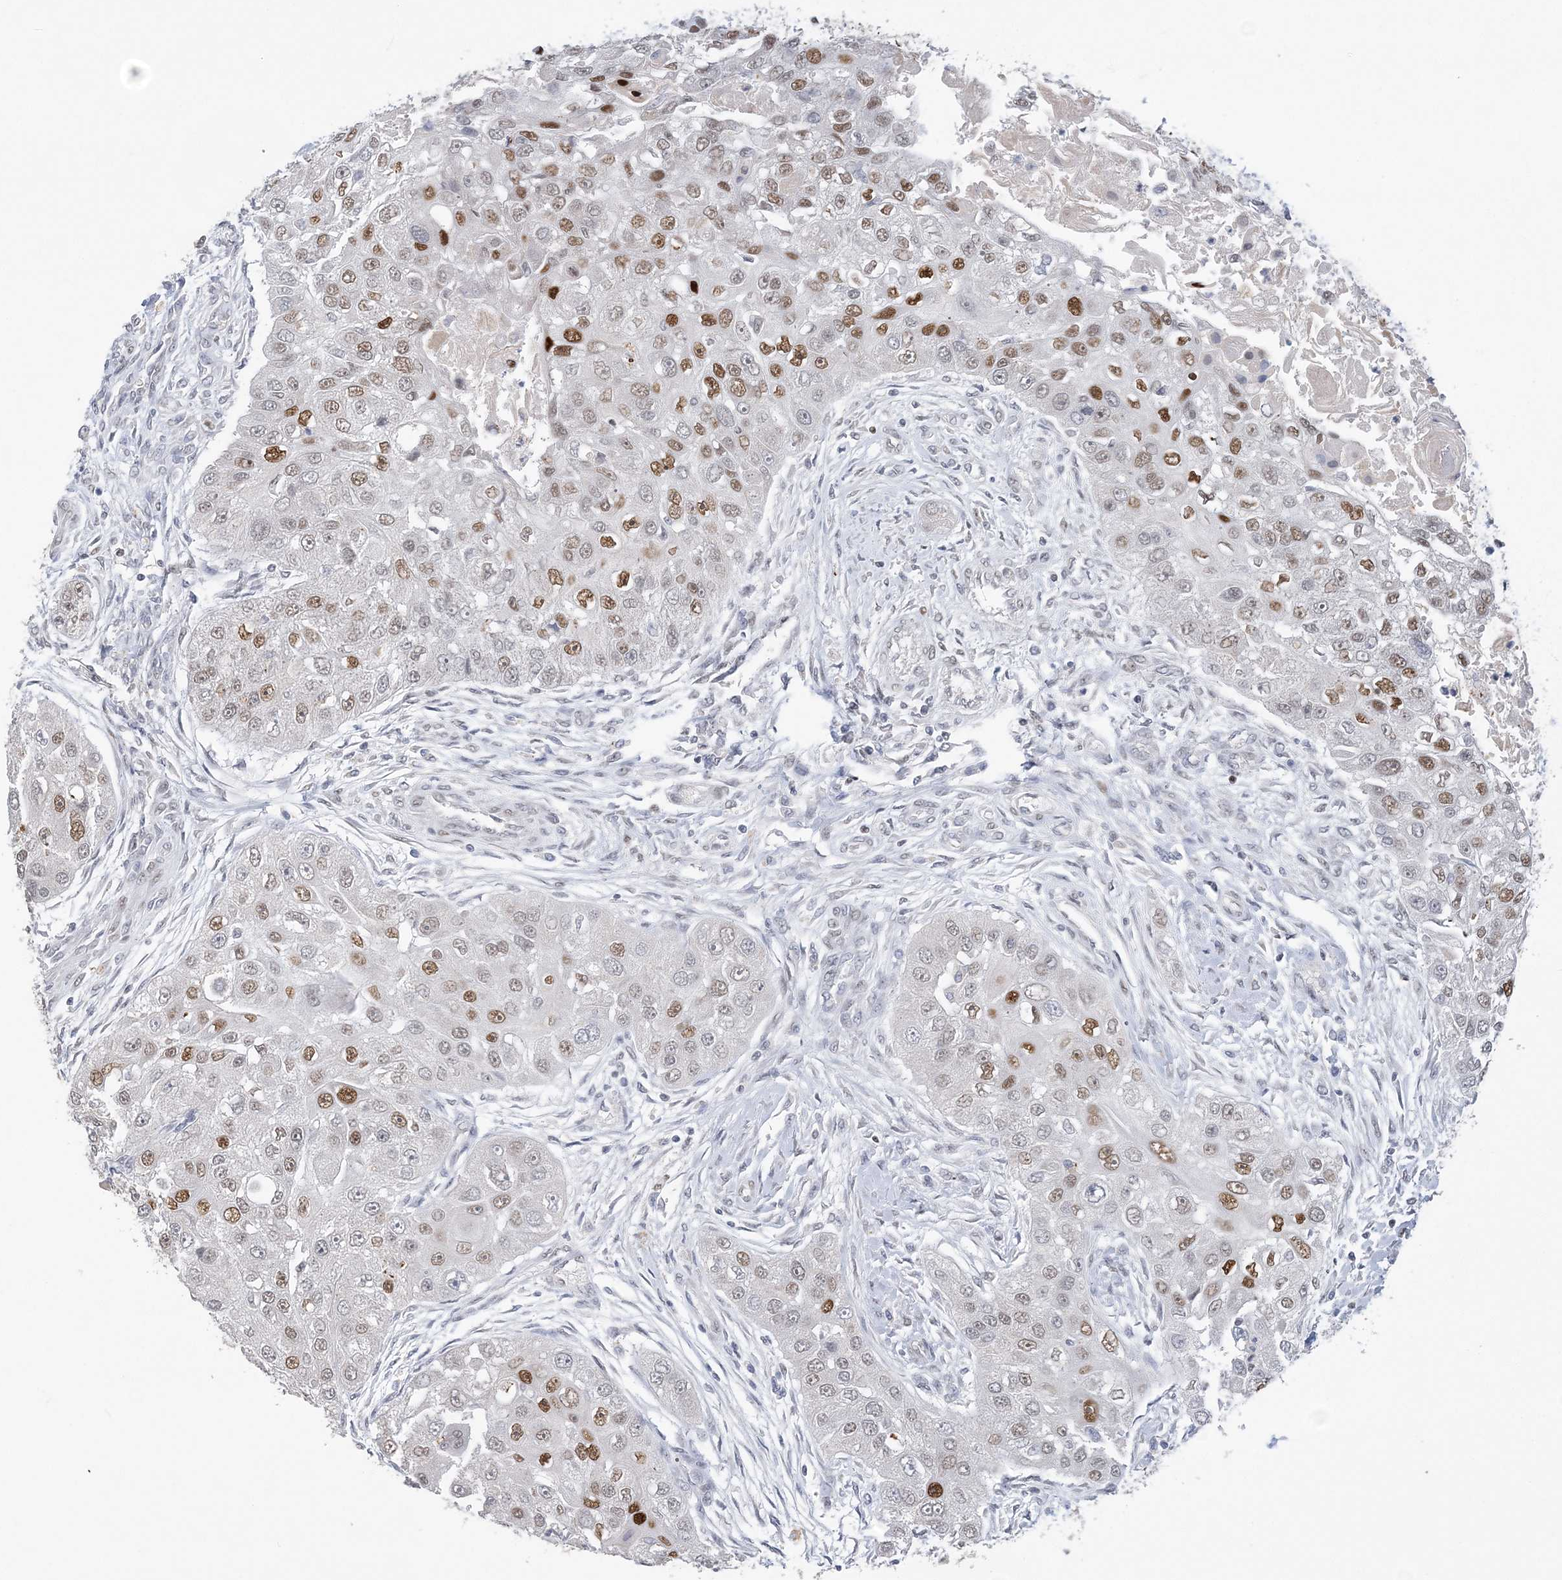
{"staining": {"intensity": "moderate", "quantity": "25%-75%", "location": "nuclear"}, "tissue": "head and neck cancer", "cell_type": "Tumor cells", "image_type": "cancer", "snomed": [{"axis": "morphology", "description": "Normal tissue, NOS"}, {"axis": "morphology", "description": "Squamous cell carcinoma, NOS"}, {"axis": "topography", "description": "Skeletal muscle"}, {"axis": "topography", "description": "Head-Neck"}], "caption": "Human head and neck squamous cell carcinoma stained with a brown dye reveals moderate nuclear positive staining in about 25%-75% of tumor cells.", "gene": "ZBTB7A", "patient": {"sex": "male", "age": 51}}